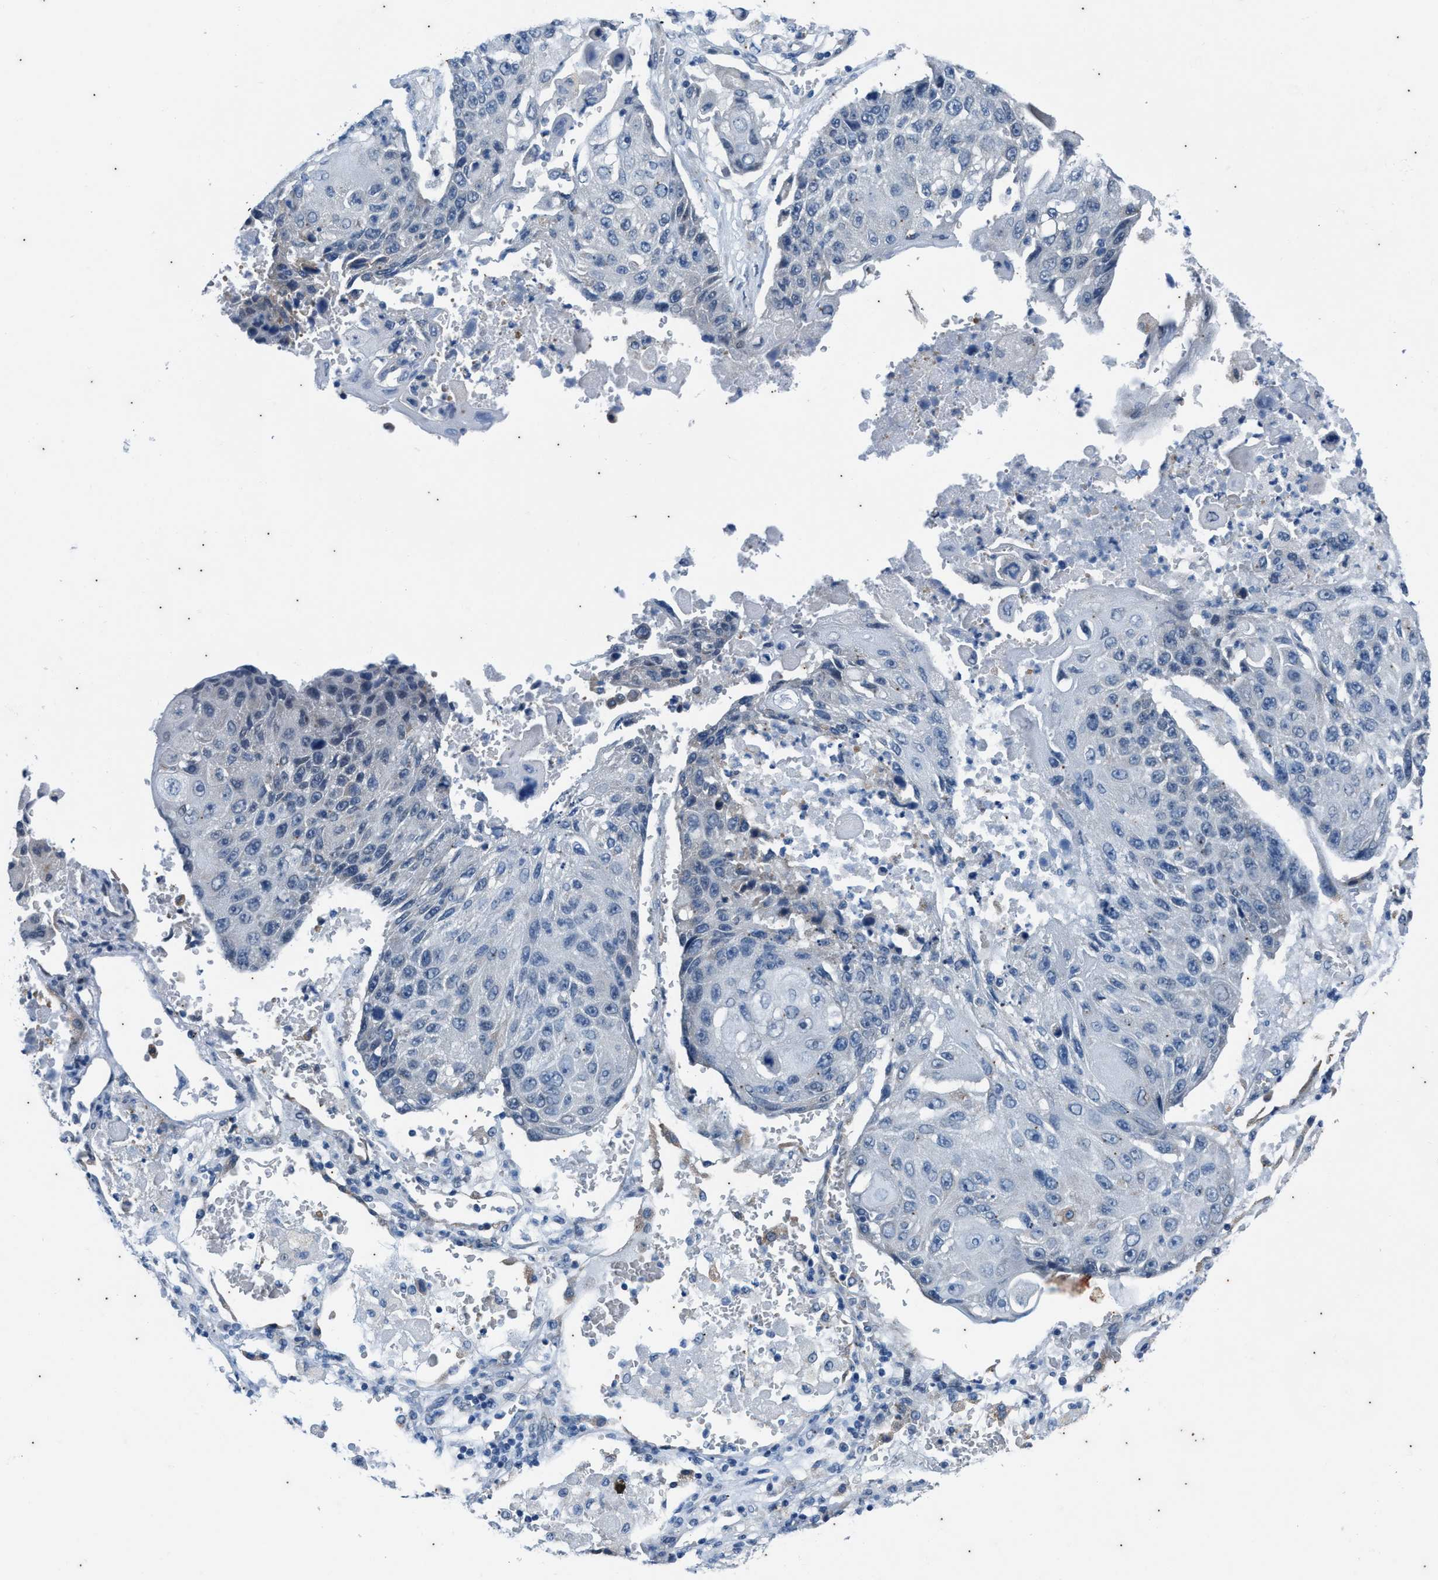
{"staining": {"intensity": "negative", "quantity": "none", "location": "none"}, "tissue": "lung cancer", "cell_type": "Tumor cells", "image_type": "cancer", "snomed": [{"axis": "morphology", "description": "Squamous cell carcinoma, NOS"}, {"axis": "topography", "description": "Lung"}], "caption": "DAB (3,3'-diaminobenzidine) immunohistochemical staining of lung squamous cell carcinoma shows no significant positivity in tumor cells.", "gene": "KIF24", "patient": {"sex": "male", "age": 61}}